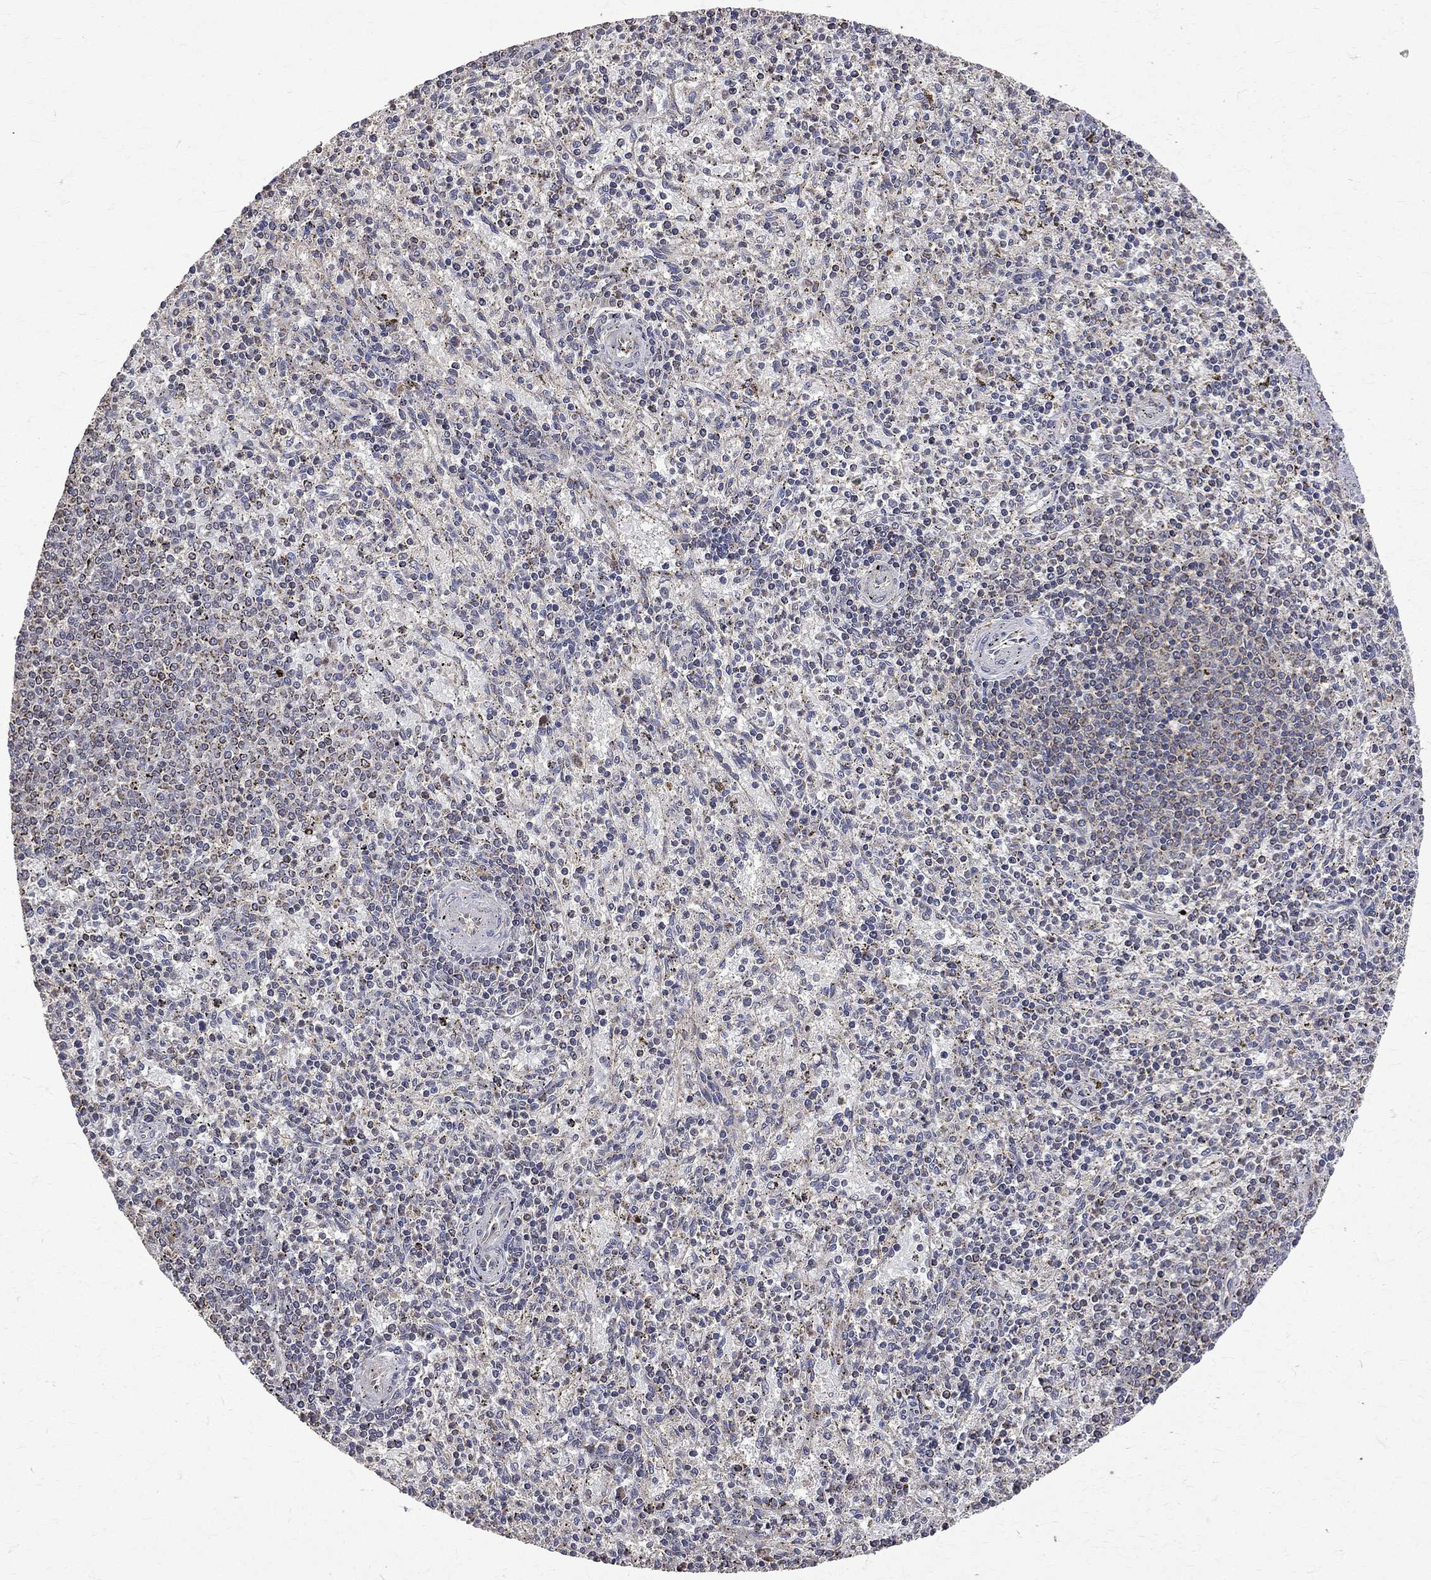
{"staining": {"intensity": "negative", "quantity": "none", "location": "none"}, "tissue": "spleen", "cell_type": "Cells in red pulp", "image_type": "normal", "snomed": [{"axis": "morphology", "description": "Normal tissue, NOS"}, {"axis": "topography", "description": "Spleen"}], "caption": "This is an immunohistochemistry micrograph of benign spleen. There is no staining in cells in red pulp.", "gene": "RPGR", "patient": {"sex": "female", "age": 37}}